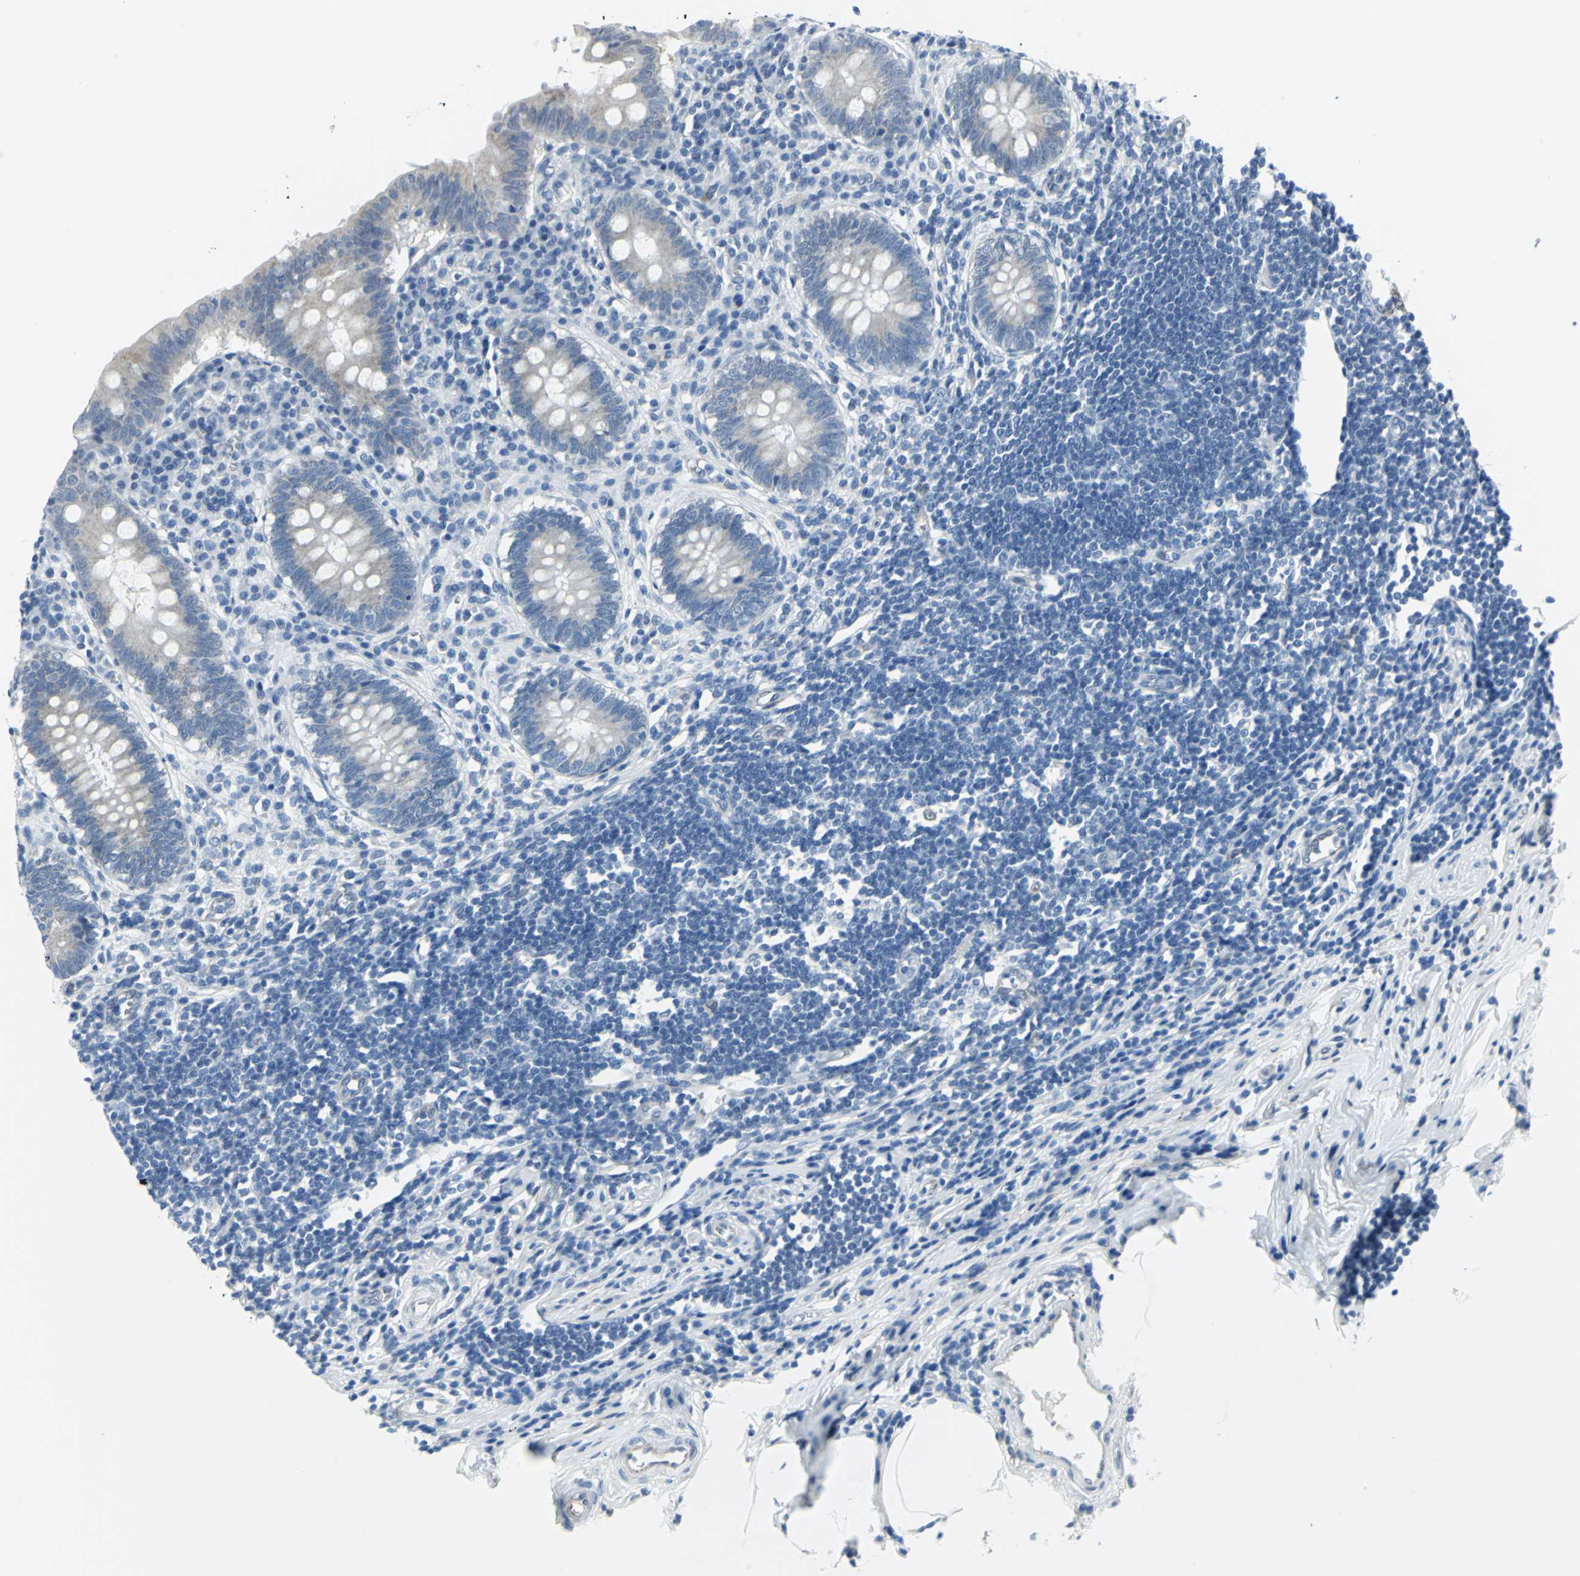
{"staining": {"intensity": "weak", "quantity": "<25%", "location": "cytoplasmic/membranous"}, "tissue": "appendix", "cell_type": "Glandular cells", "image_type": "normal", "snomed": [{"axis": "morphology", "description": "Normal tissue, NOS"}, {"axis": "topography", "description": "Appendix"}], "caption": "Human appendix stained for a protein using IHC demonstrates no positivity in glandular cells.", "gene": "CYB5A", "patient": {"sex": "female", "age": 50}}